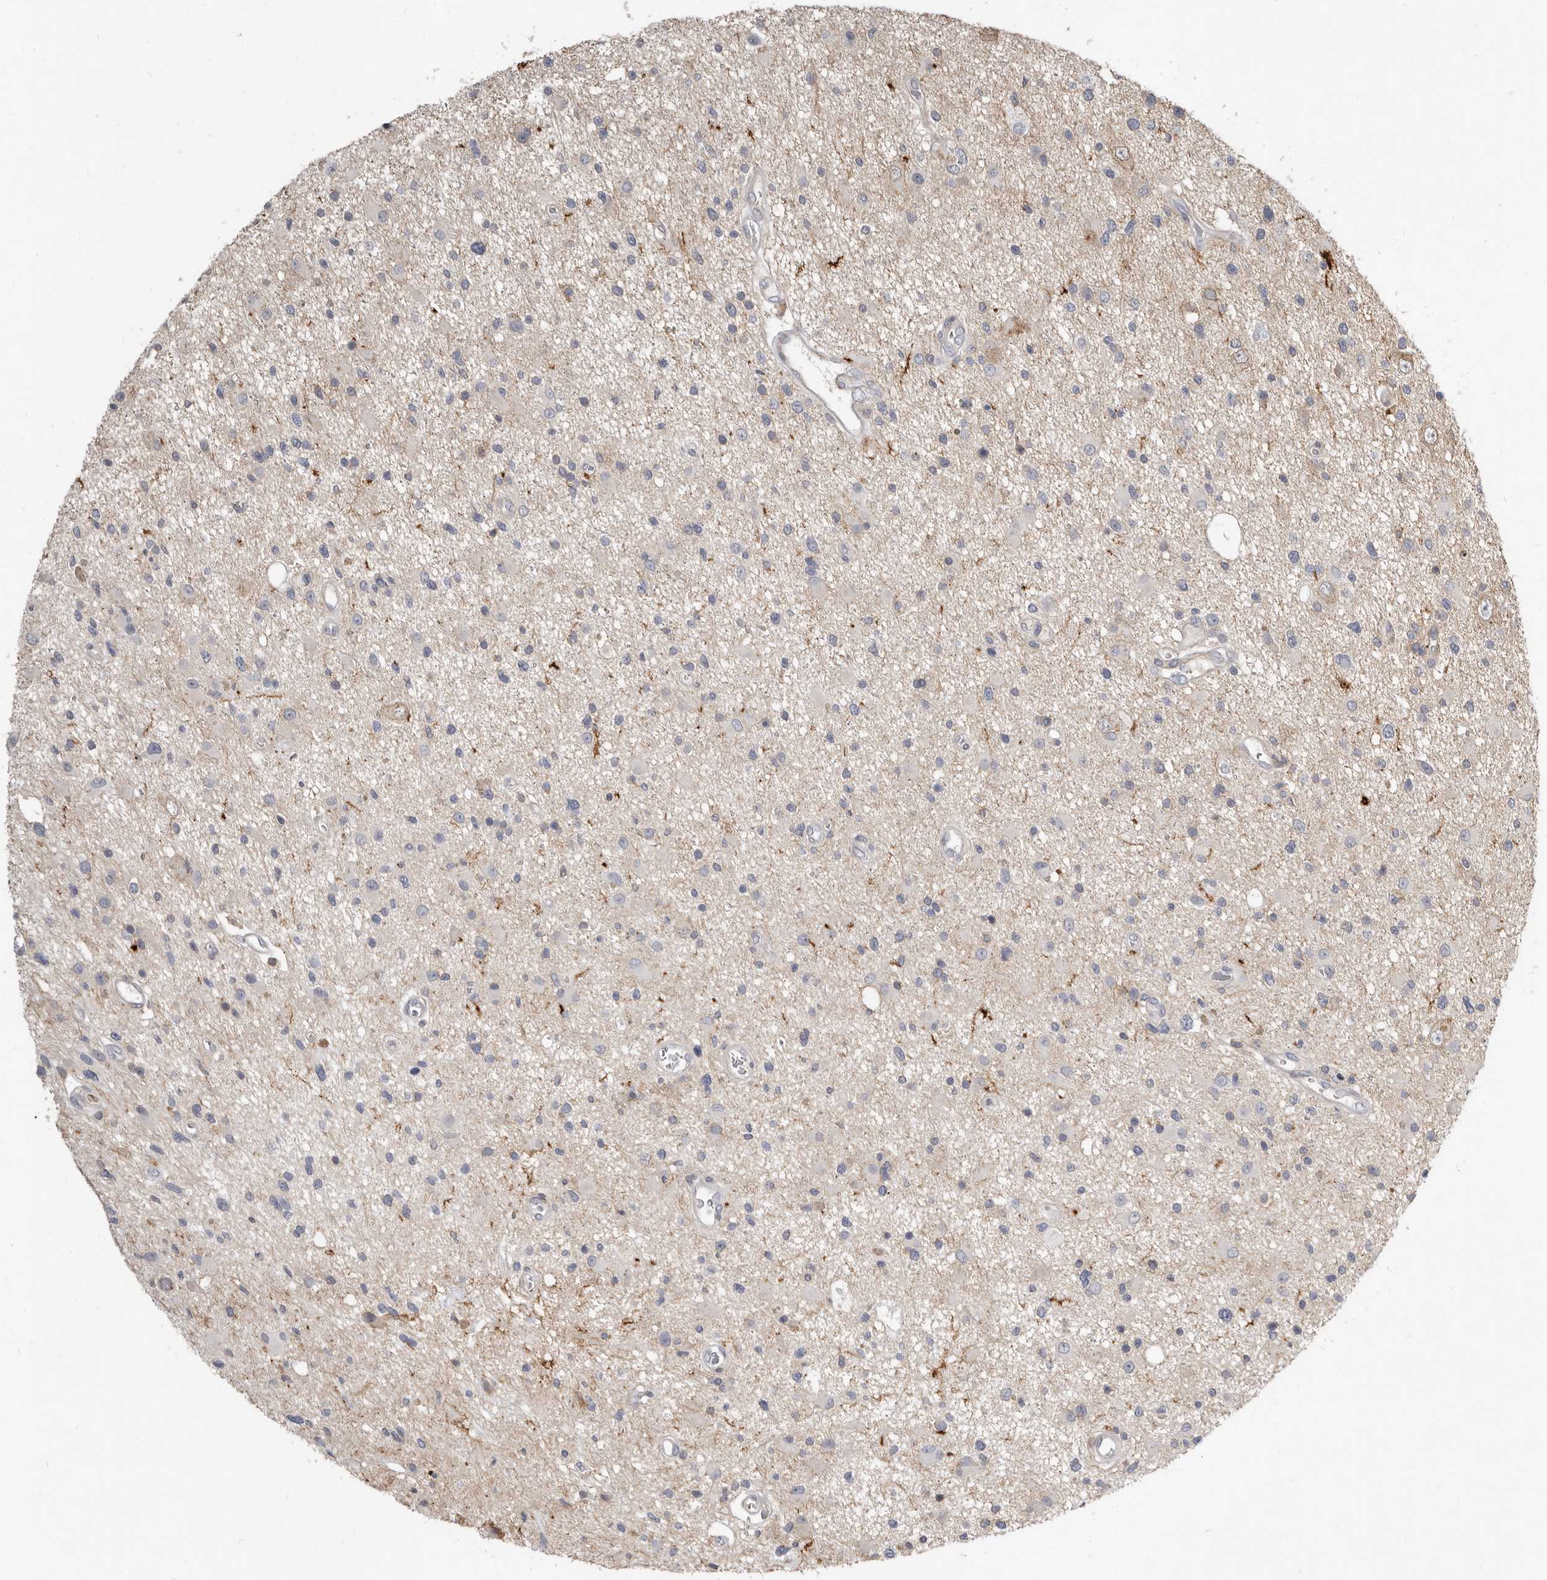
{"staining": {"intensity": "negative", "quantity": "none", "location": "none"}, "tissue": "glioma", "cell_type": "Tumor cells", "image_type": "cancer", "snomed": [{"axis": "morphology", "description": "Glioma, malignant, High grade"}, {"axis": "topography", "description": "Brain"}], "caption": "Immunohistochemistry (IHC) of malignant glioma (high-grade) reveals no positivity in tumor cells.", "gene": "KIF26B", "patient": {"sex": "male", "age": 33}}